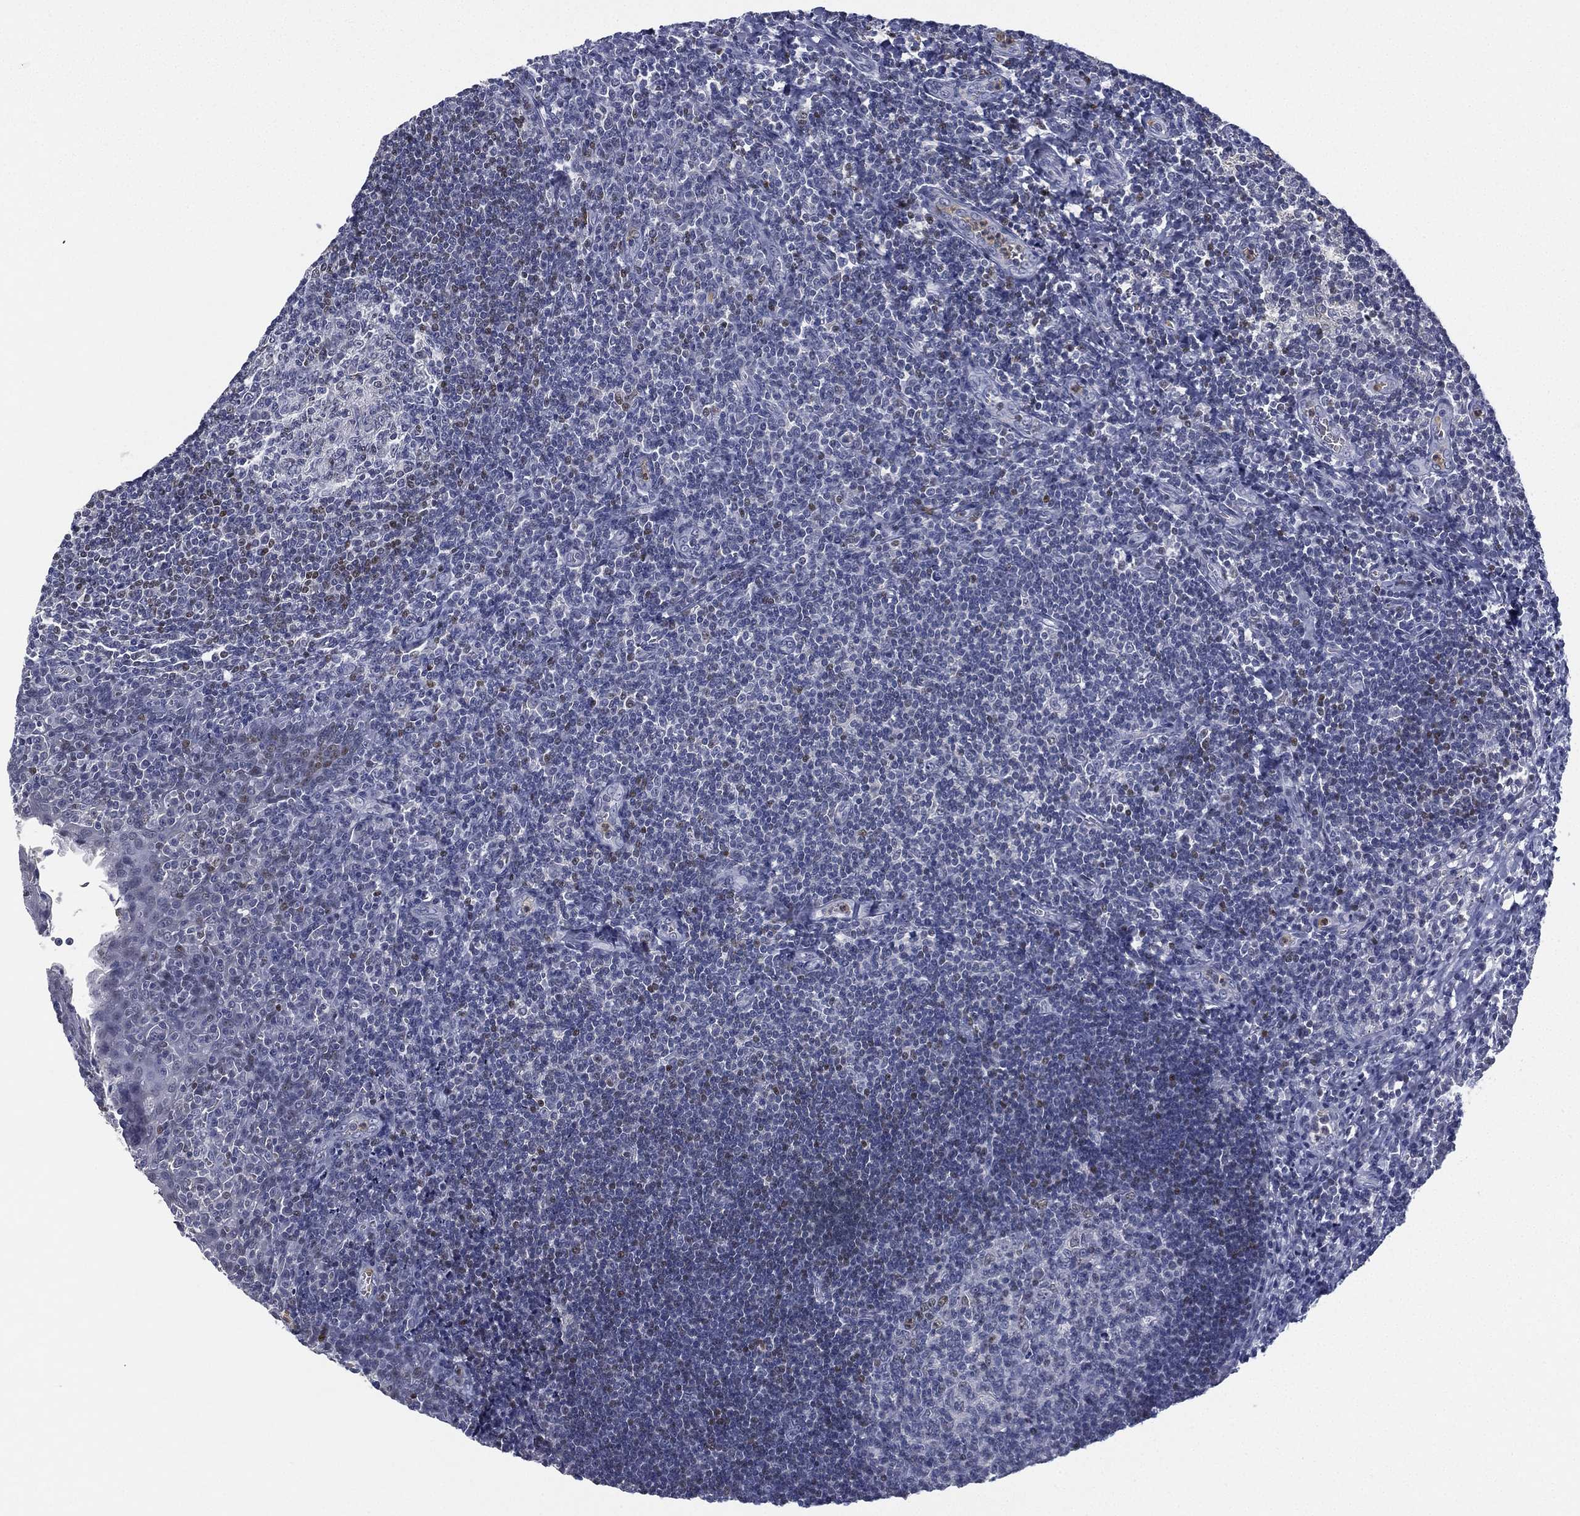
{"staining": {"intensity": "weak", "quantity": "<25%", "location": "nuclear"}, "tissue": "tonsil", "cell_type": "Germinal center cells", "image_type": "normal", "snomed": [{"axis": "morphology", "description": "Normal tissue, NOS"}, {"axis": "morphology", "description": "Inflammation, NOS"}, {"axis": "topography", "description": "Tonsil"}], "caption": "The micrograph exhibits no significant staining in germinal center cells of tonsil. The staining was performed using DAB to visualize the protein expression in brown, while the nuclei were stained in blue with hematoxylin (Magnification: 20x).", "gene": "ZNF711", "patient": {"sex": "female", "age": 31}}